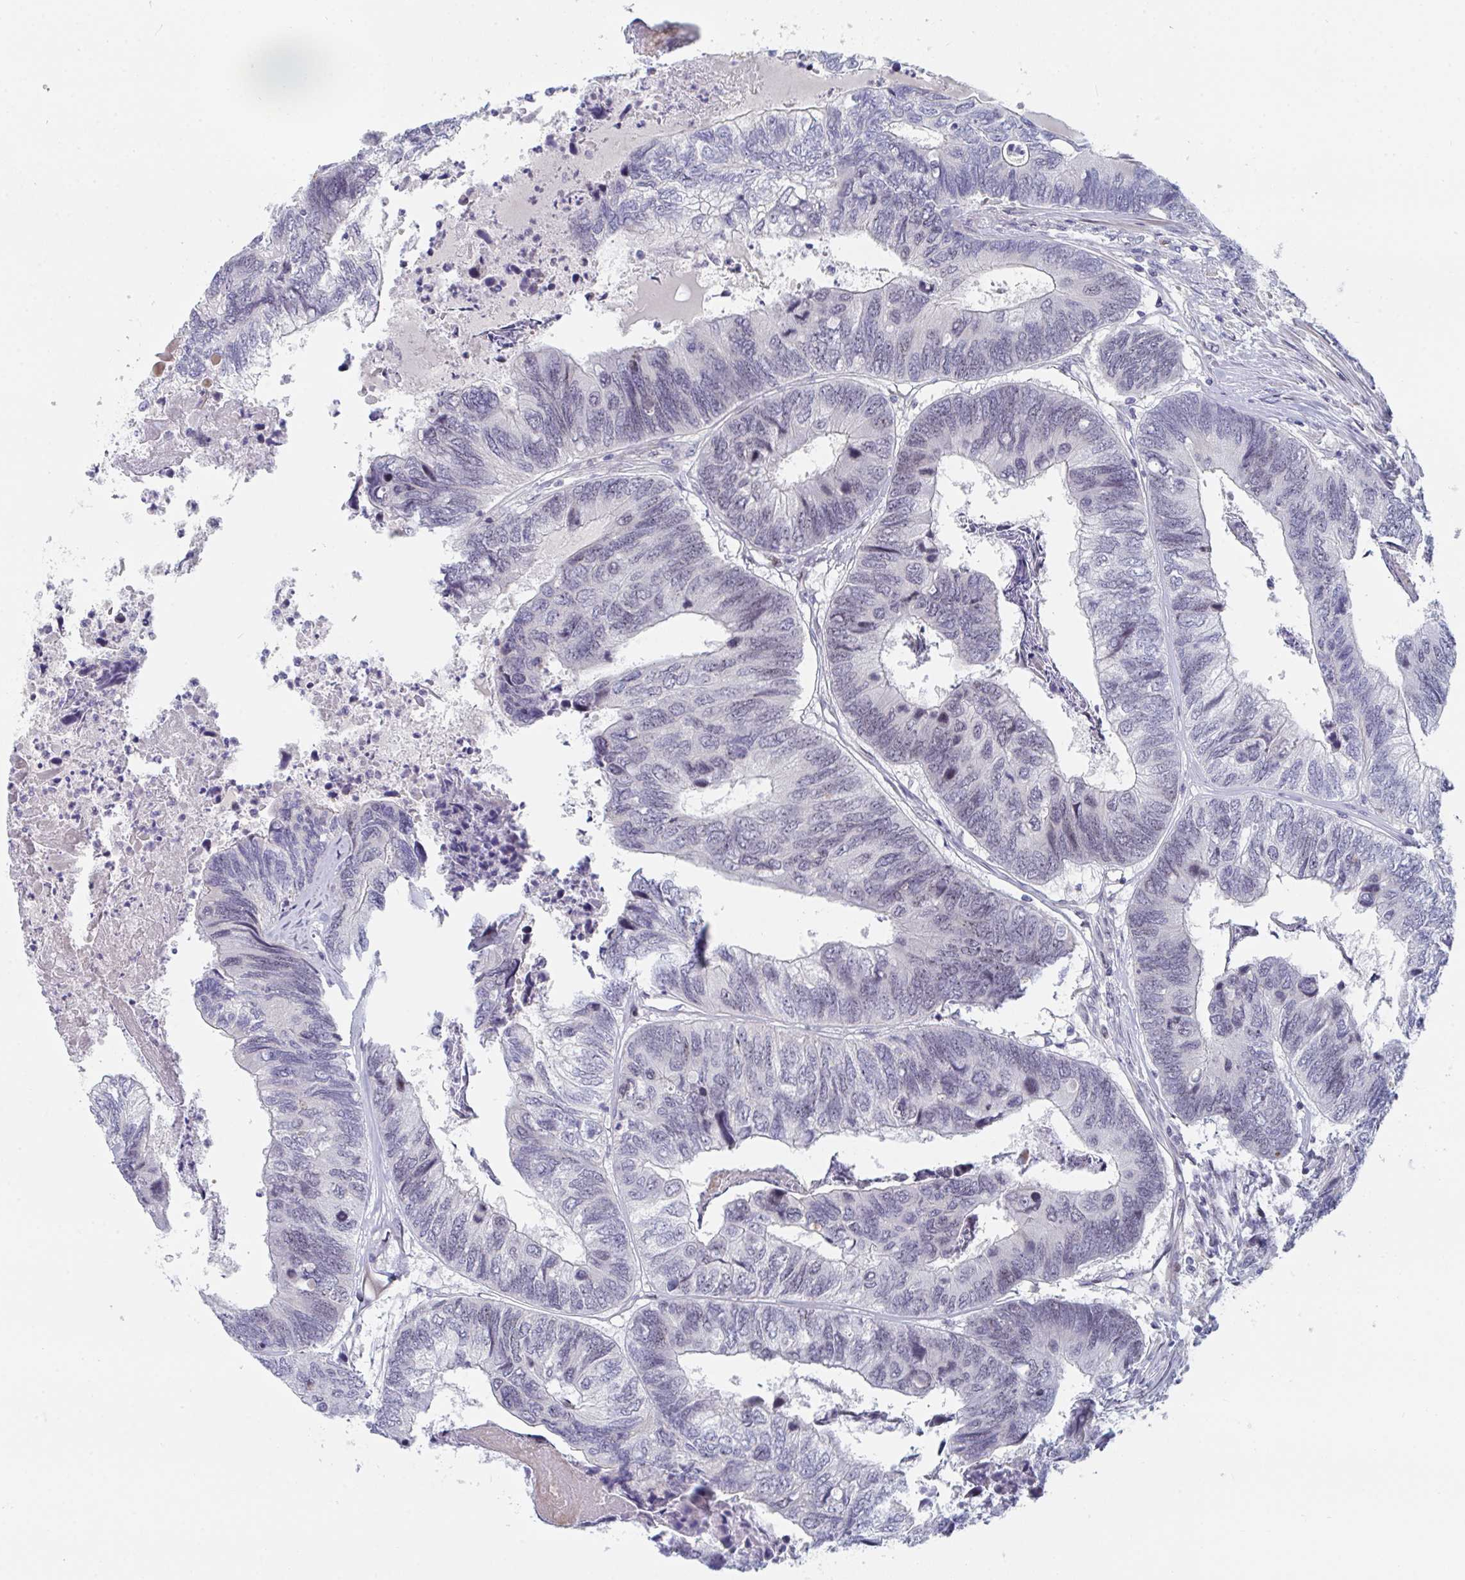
{"staining": {"intensity": "negative", "quantity": "none", "location": "none"}, "tissue": "colorectal cancer", "cell_type": "Tumor cells", "image_type": "cancer", "snomed": [{"axis": "morphology", "description": "Adenocarcinoma, NOS"}, {"axis": "topography", "description": "Colon"}], "caption": "A histopathology image of colorectal adenocarcinoma stained for a protein demonstrates no brown staining in tumor cells.", "gene": "CENPT", "patient": {"sex": "female", "age": 67}}